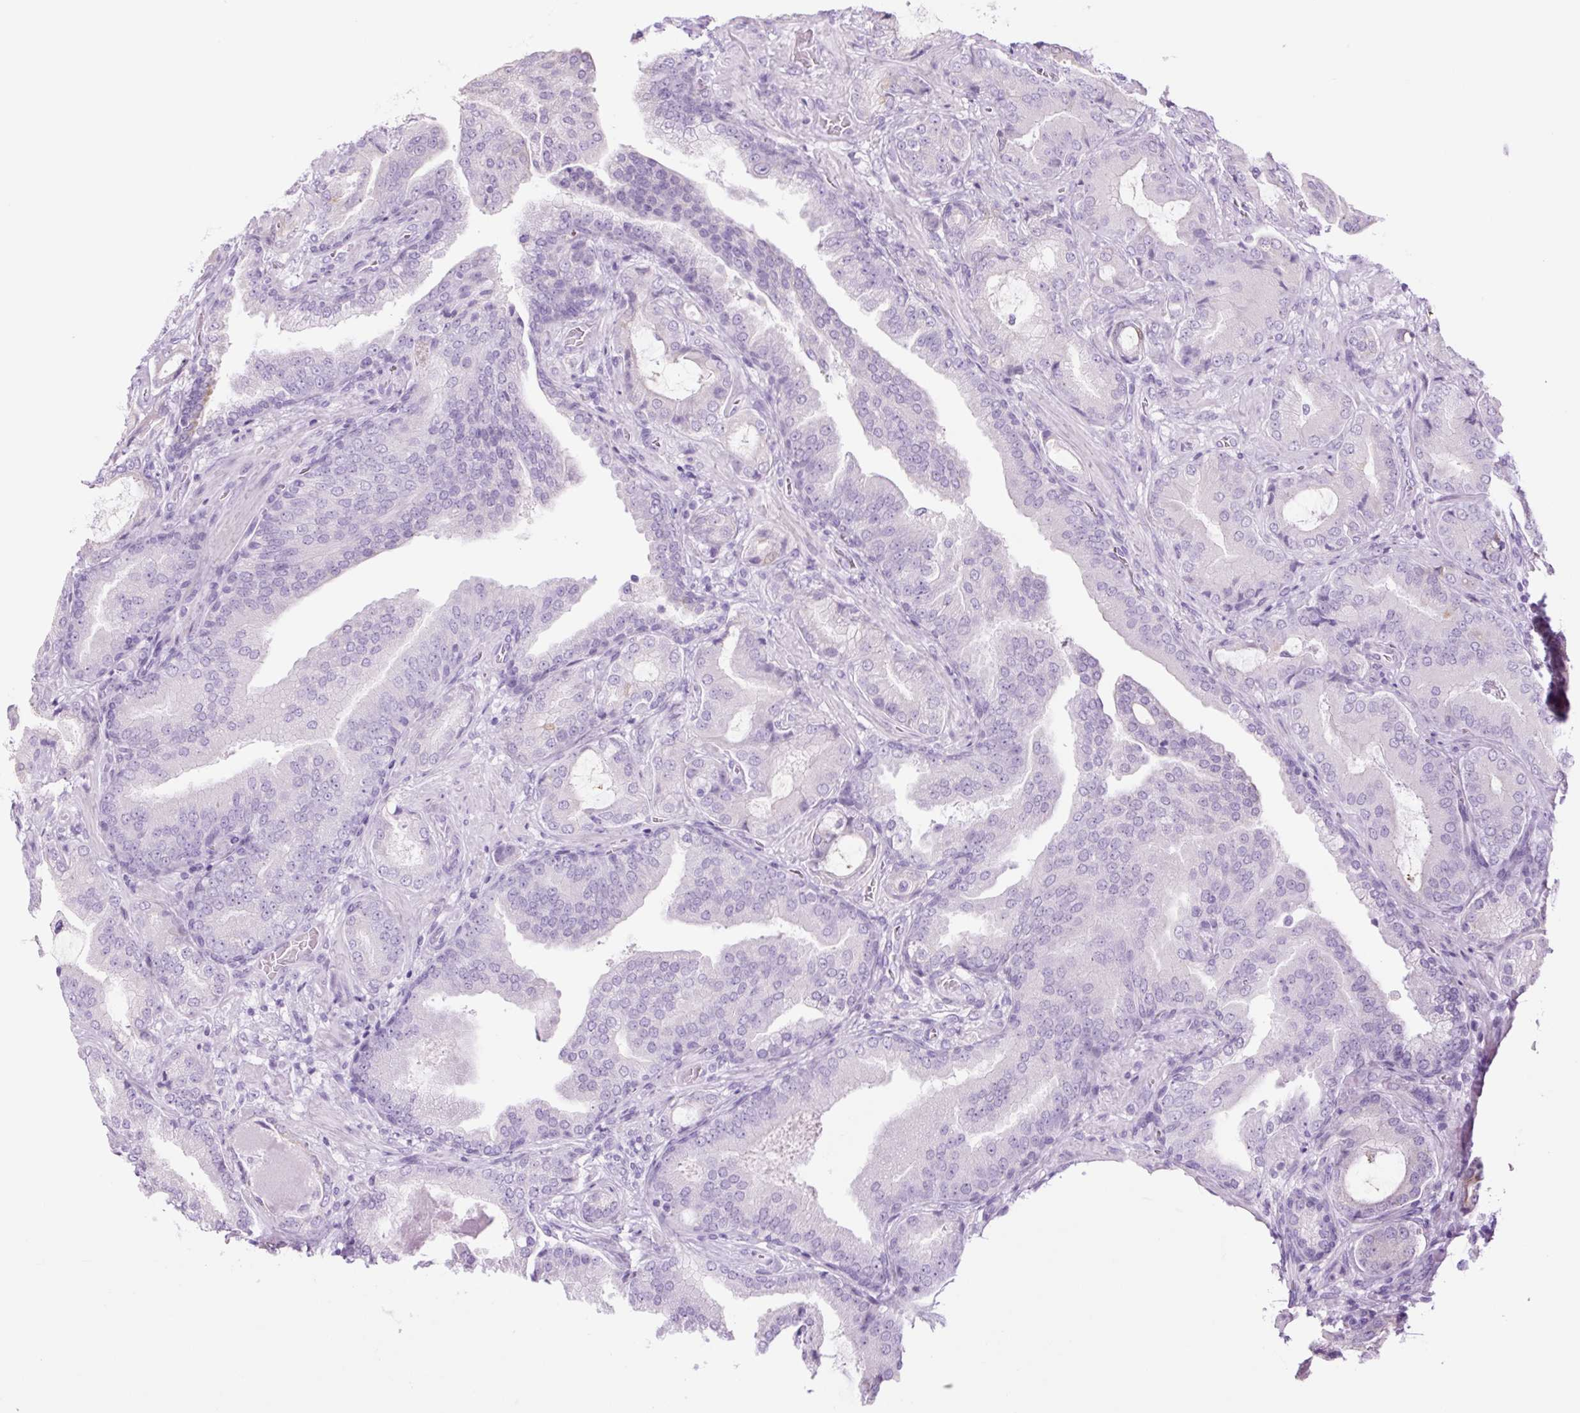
{"staining": {"intensity": "negative", "quantity": "none", "location": "none"}, "tissue": "prostate cancer", "cell_type": "Tumor cells", "image_type": "cancer", "snomed": [{"axis": "morphology", "description": "Adenocarcinoma, High grade"}, {"axis": "topography", "description": "Prostate"}], "caption": "Tumor cells show no significant protein staining in prostate cancer (adenocarcinoma (high-grade)).", "gene": "TFF2", "patient": {"sex": "male", "age": 68}}